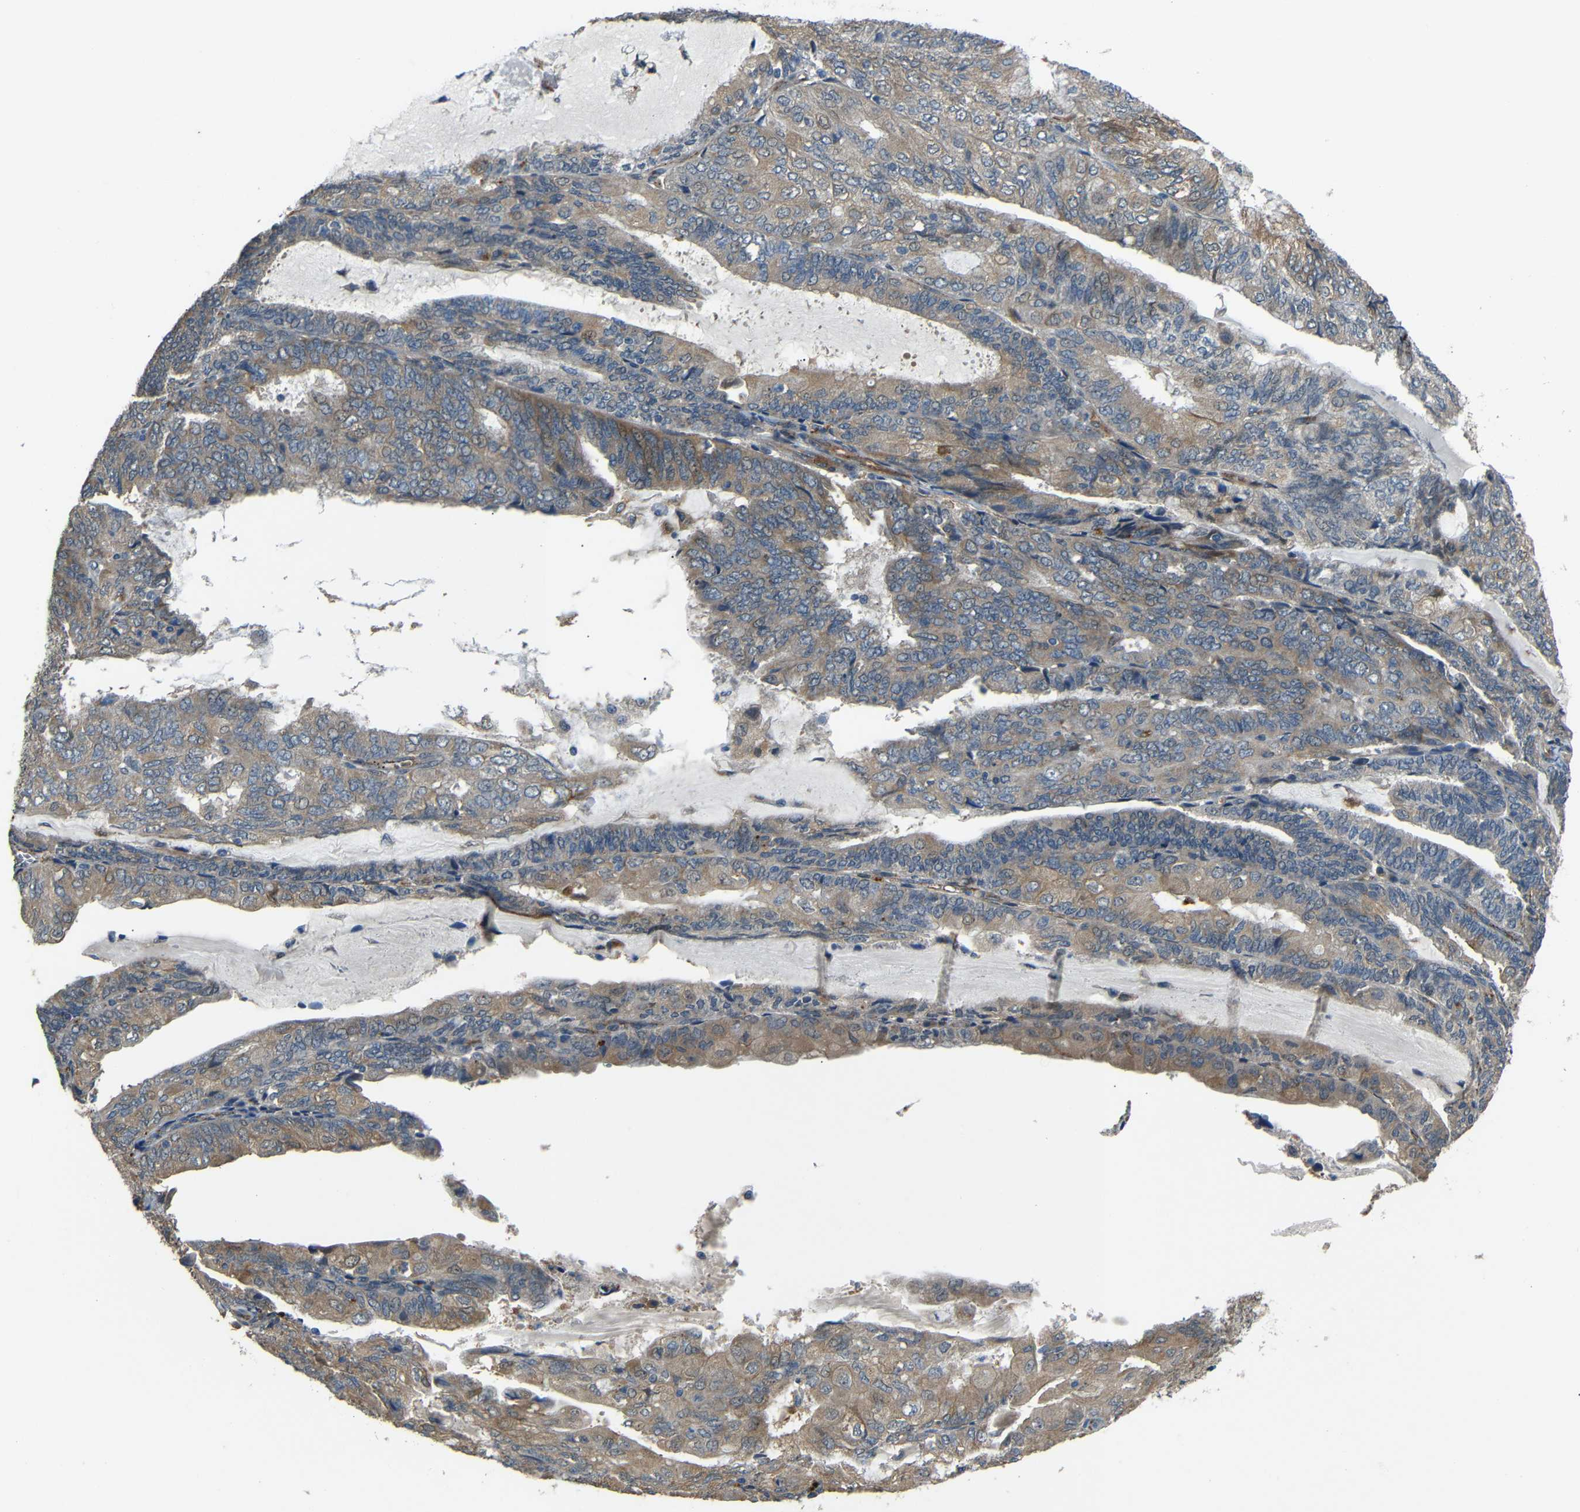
{"staining": {"intensity": "weak", "quantity": ">75%", "location": "cytoplasmic/membranous"}, "tissue": "endometrial cancer", "cell_type": "Tumor cells", "image_type": "cancer", "snomed": [{"axis": "morphology", "description": "Adenocarcinoma, NOS"}, {"axis": "topography", "description": "Endometrium"}], "caption": "Endometrial cancer tissue demonstrates weak cytoplasmic/membranous expression in approximately >75% of tumor cells, visualized by immunohistochemistry.", "gene": "ATP7A", "patient": {"sex": "female", "age": 81}}